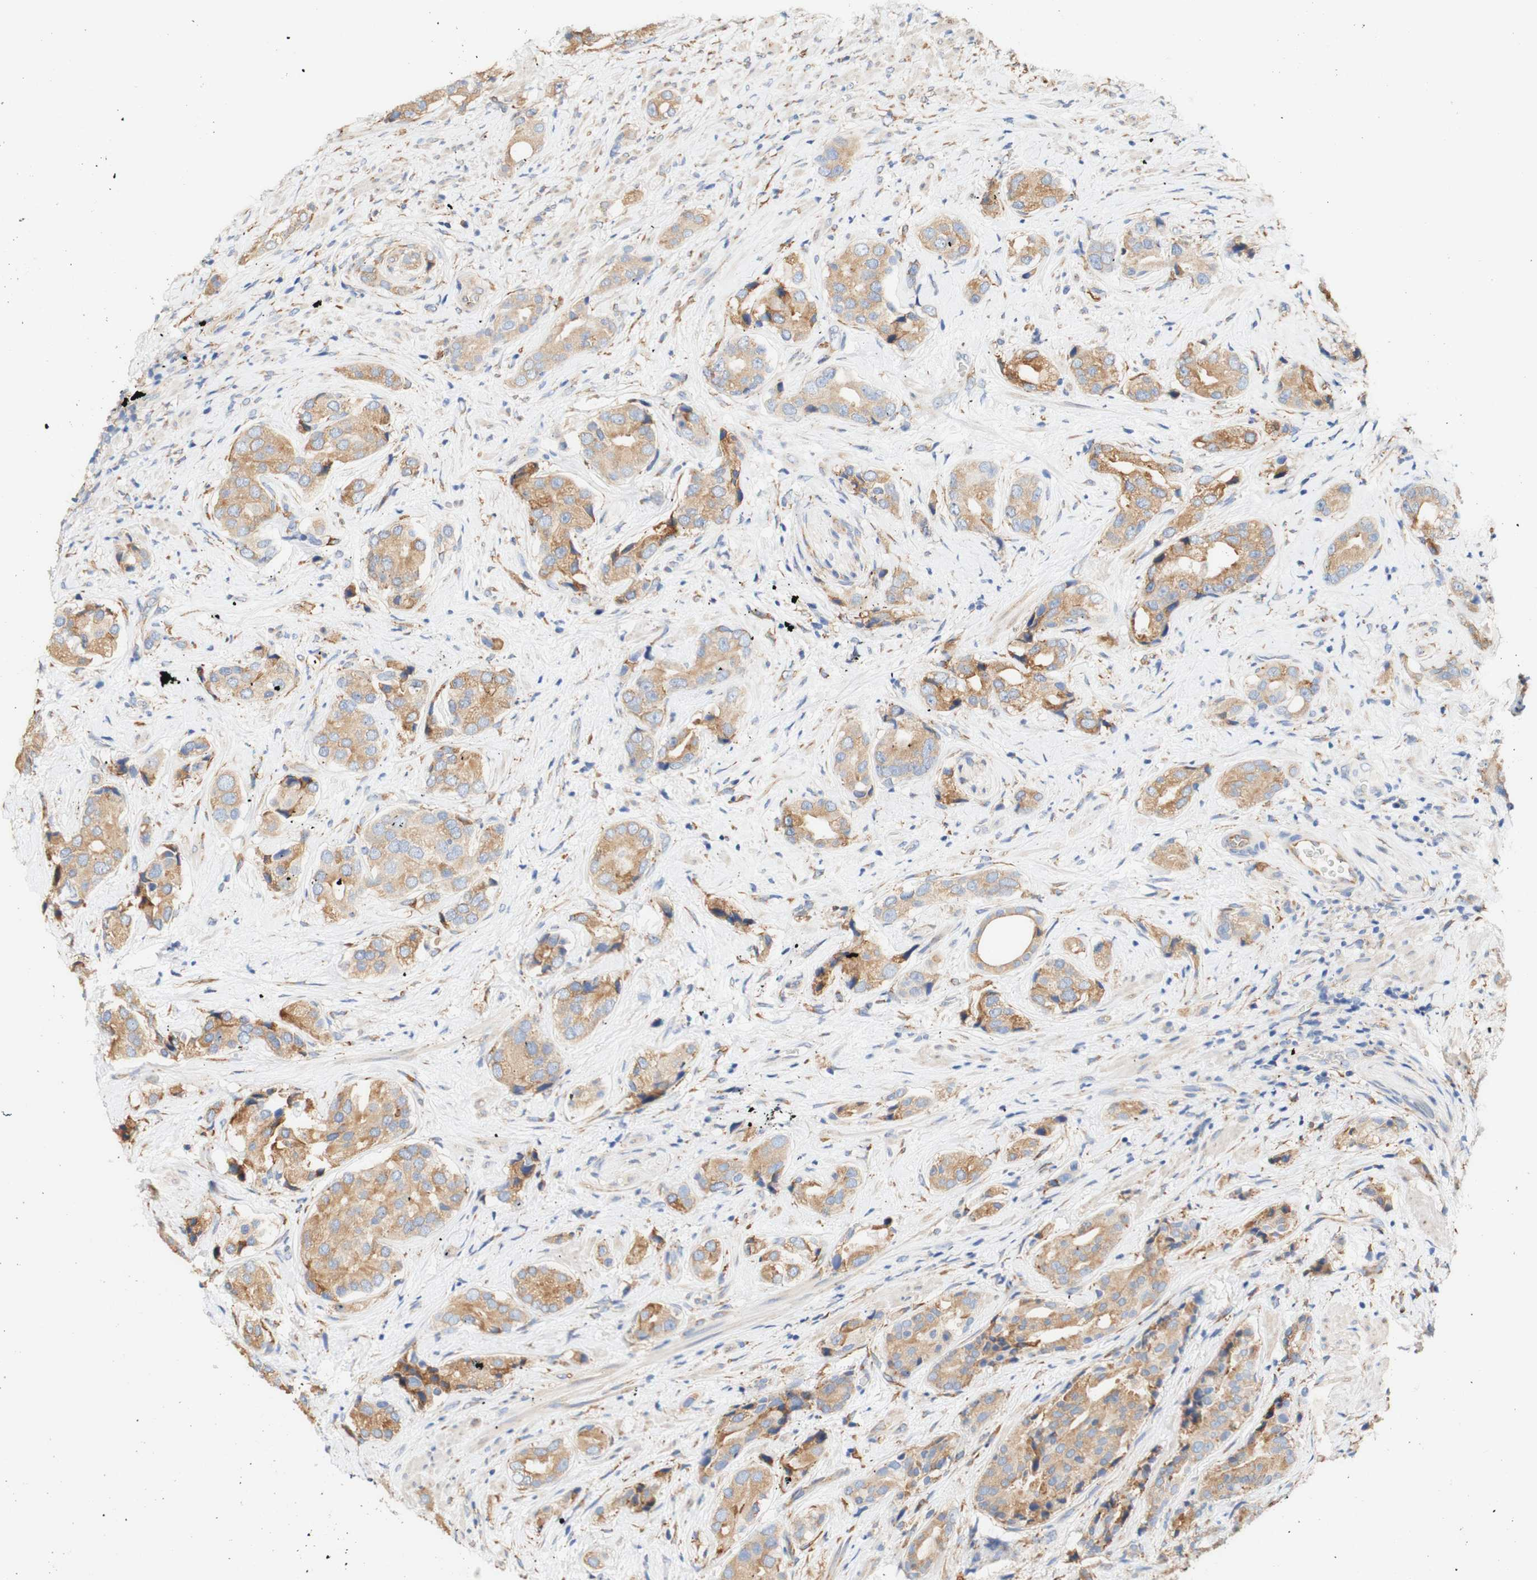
{"staining": {"intensity": "moderate", "quantity": ">75%", "location": "cytoplasmic/membranous"}, "tissue": "prostate cancer", "cell_type": "Tumor cells", "image_type": "cancer", "snomed": [{"axis": "morphology", "description": "Adenocarcinoma, High grade"}, {"axis": "topography", "description": "Prostate"}], "caption": "This micrograph exhibits immunohistochemistry (IHC) staining of high-grade adenocarcinoma (prostate), with medium moderate cytoplasmic/membranous positivity in approximately >75% of tumor cells.", "gene": "EIF2AK4", "patient": {"sex": "male", "age": 71}}